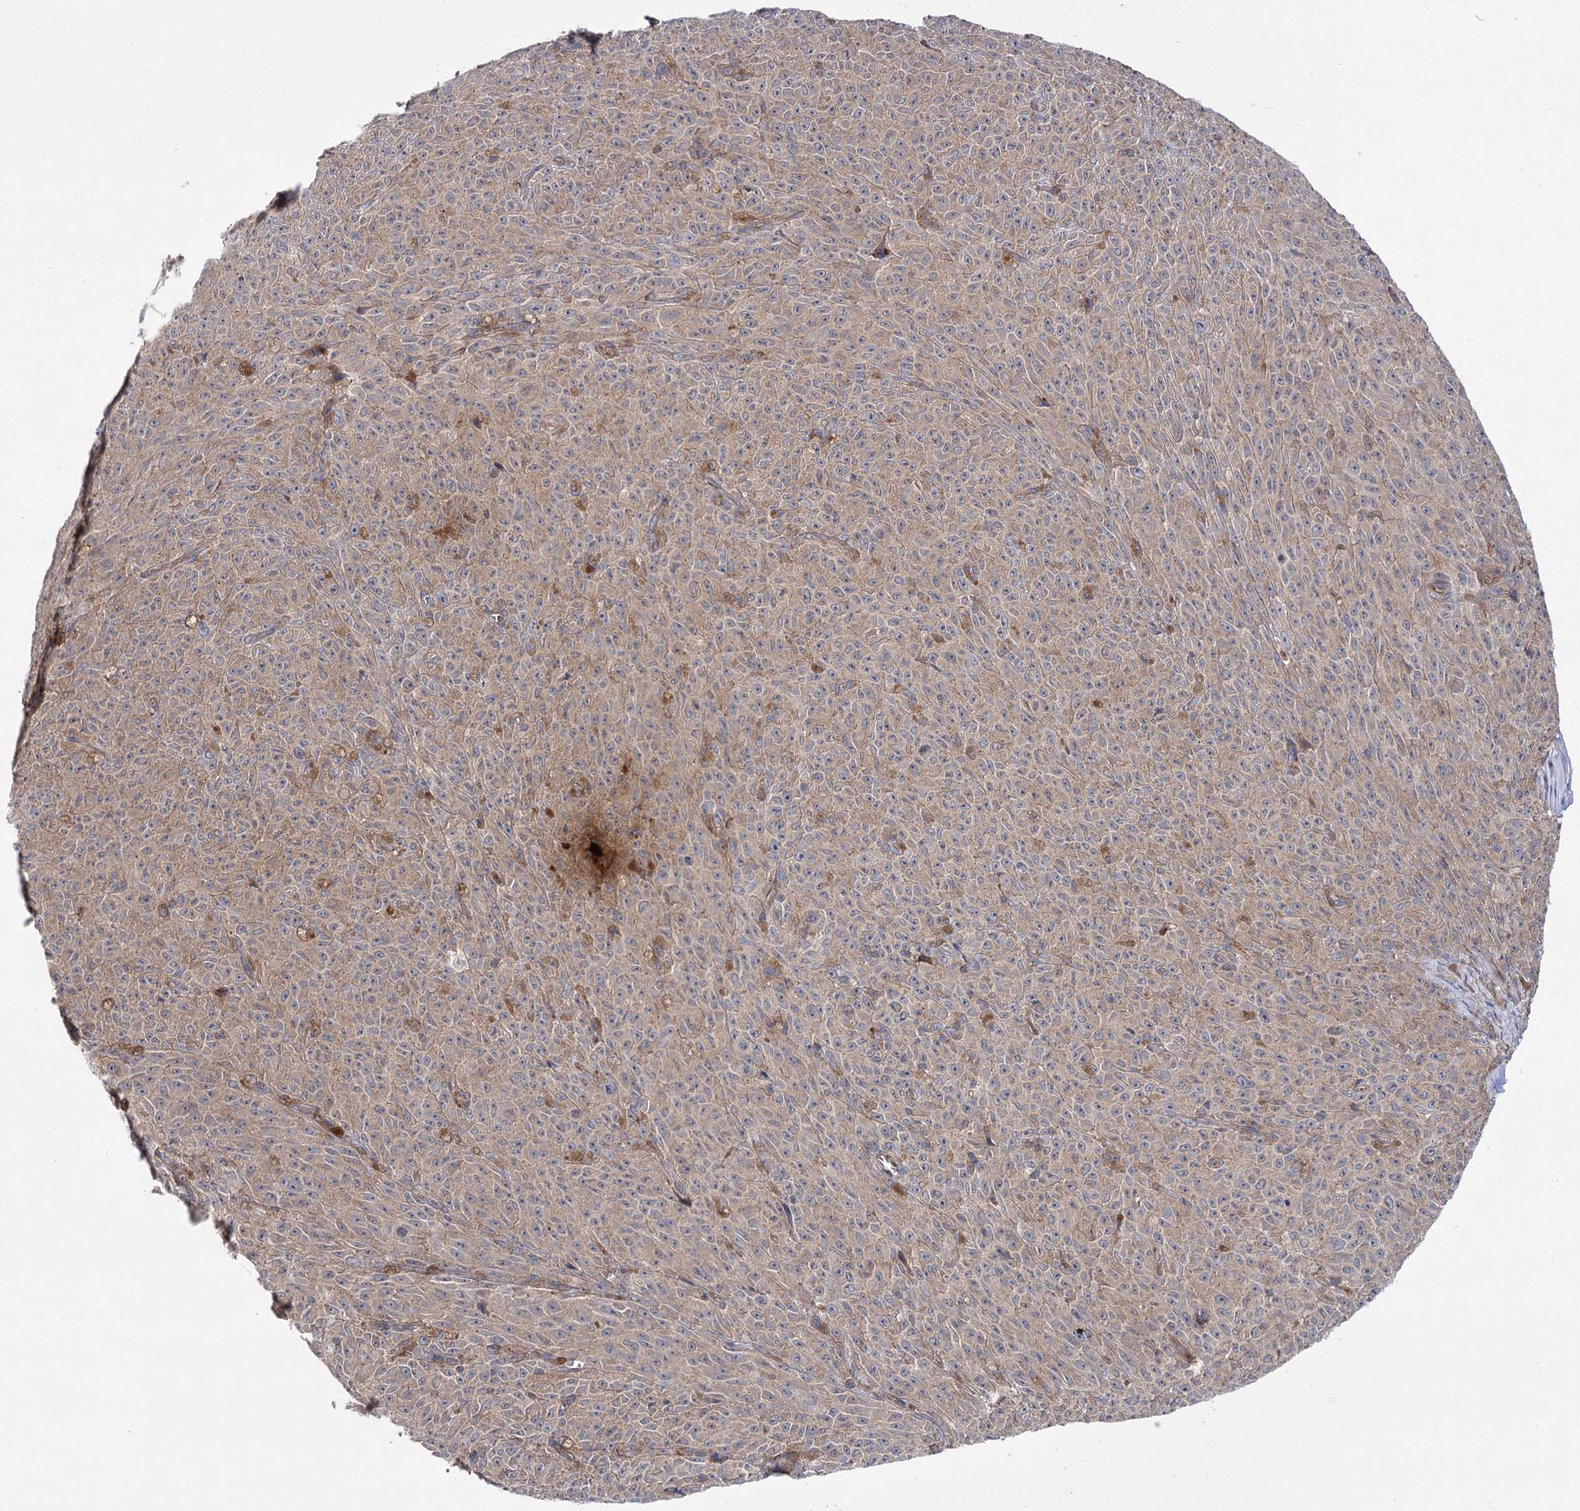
{"staining": {"intensity": "weak", "quantity": ">75%", "location": "cytoplasmic/membranous"}, "tissue": "melanoma", "cell_type": "Tumor cells", "image_type": "cancer", "snomed": [{"axis": "morphology", "description": "Malignant melanoma, NOS"}, {"axis": "topography", "description": "Skin"}], "caption": "The immunohistochemical stain labels weak cytoplasmic/membranous positivity in tumor cells of melanoma tissue. The staining was performed using DAB (3,3'-diaminobenzidine), with brown indicating positive protein expression. Nuclei are stained blue with hematoxylin.", "gene": "BCR", "patient": {"sex": "female", "age": 82}}